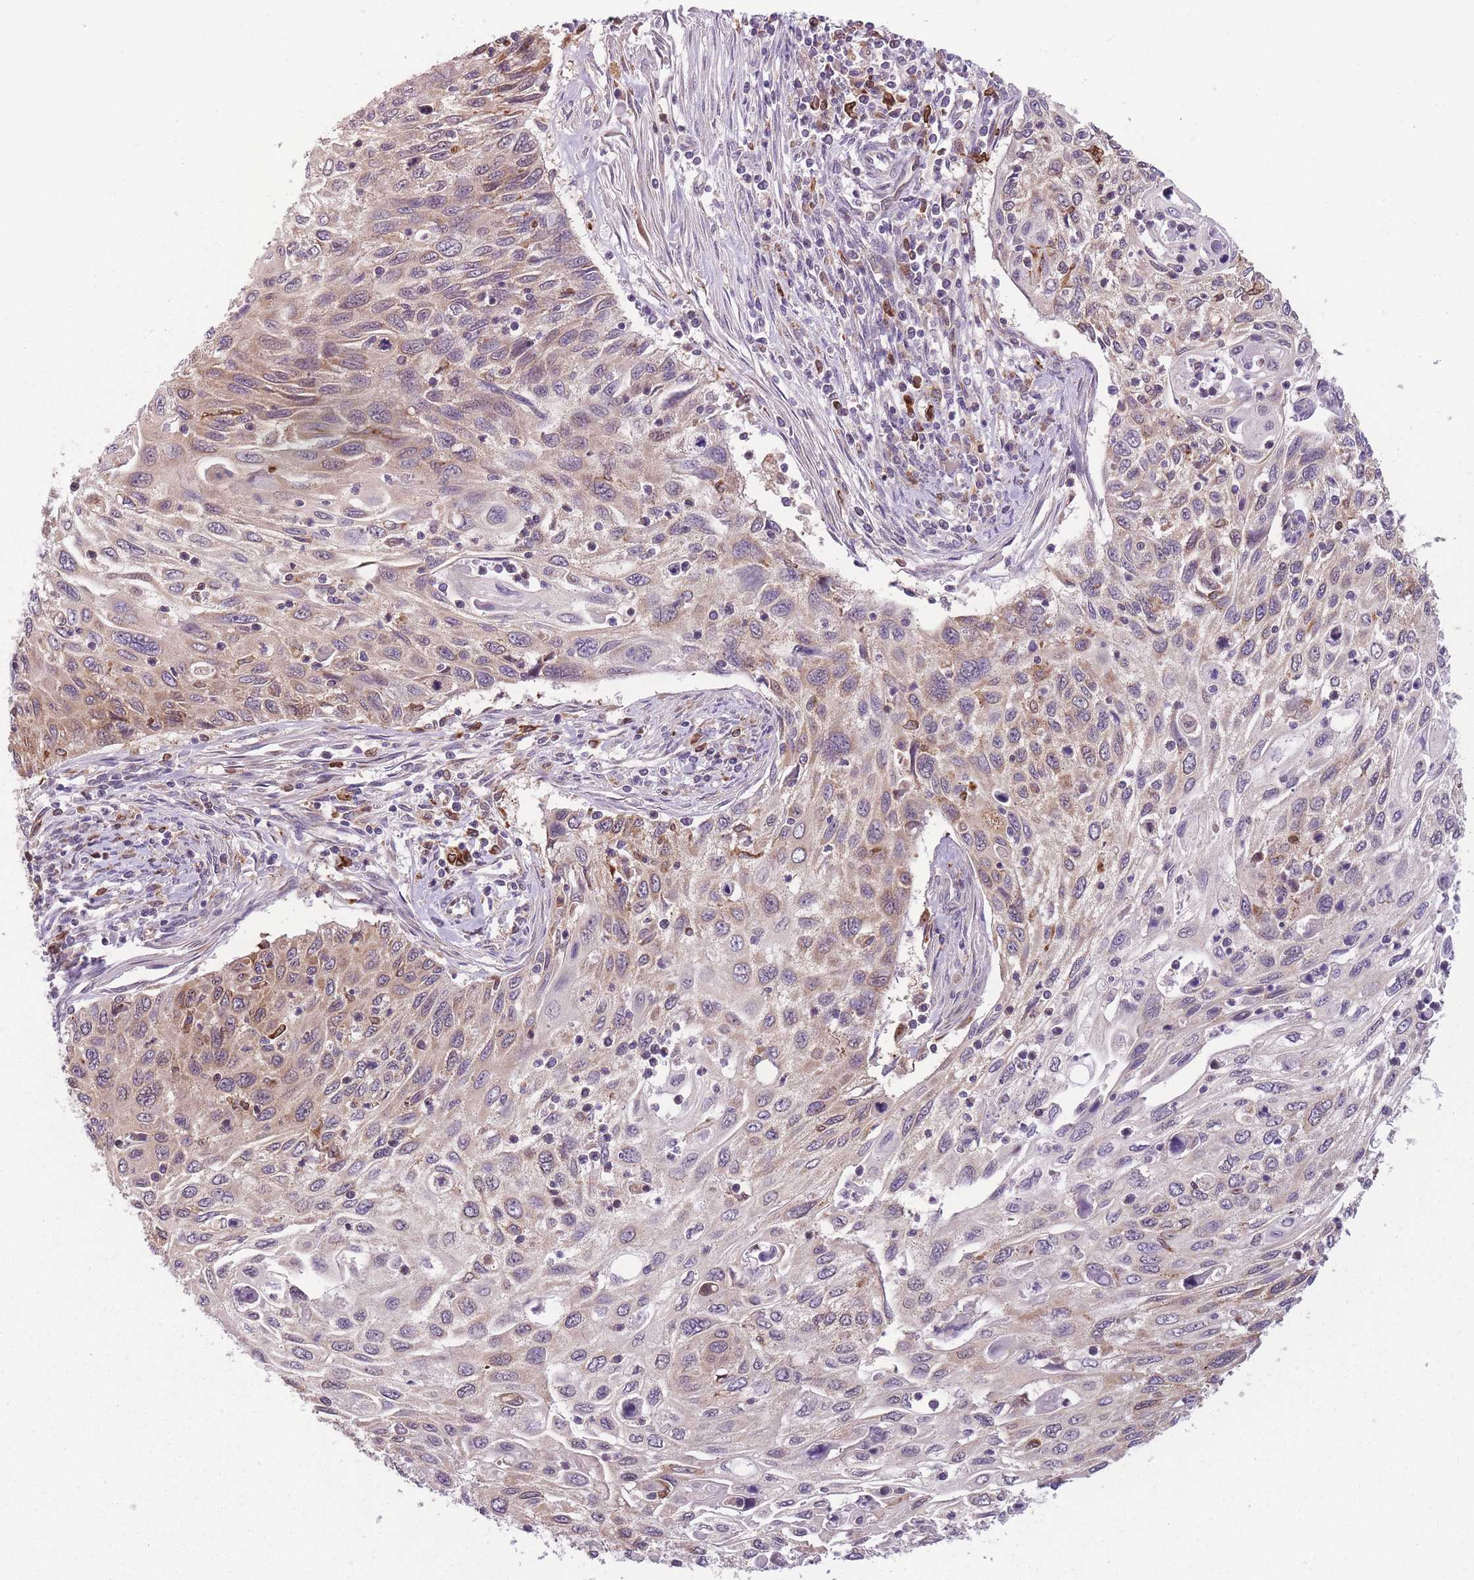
{"staining": {"intensity": "weak", "quantity": "25%-75%", "location": "cytoplasmic/membranous"}, "tissue": "cervical cancer", "cell_type": "Tumor cells", "image_type": "cancer", "snomed": [{"axis": "morphology", "description": "Squamous cell carcinoma, NOS"}, {"axis": "topography", "description": "Cervix"}], "caption": "This image displays cervical cancer stained with IHC to label a protein in brown. The cytoplasmic/membranous of tumor cells show weak positivity for the protein. Nuclei are counter-stained blue.", "gene": "TMEM121", "patient": {"sex": "female", "age": 70}}